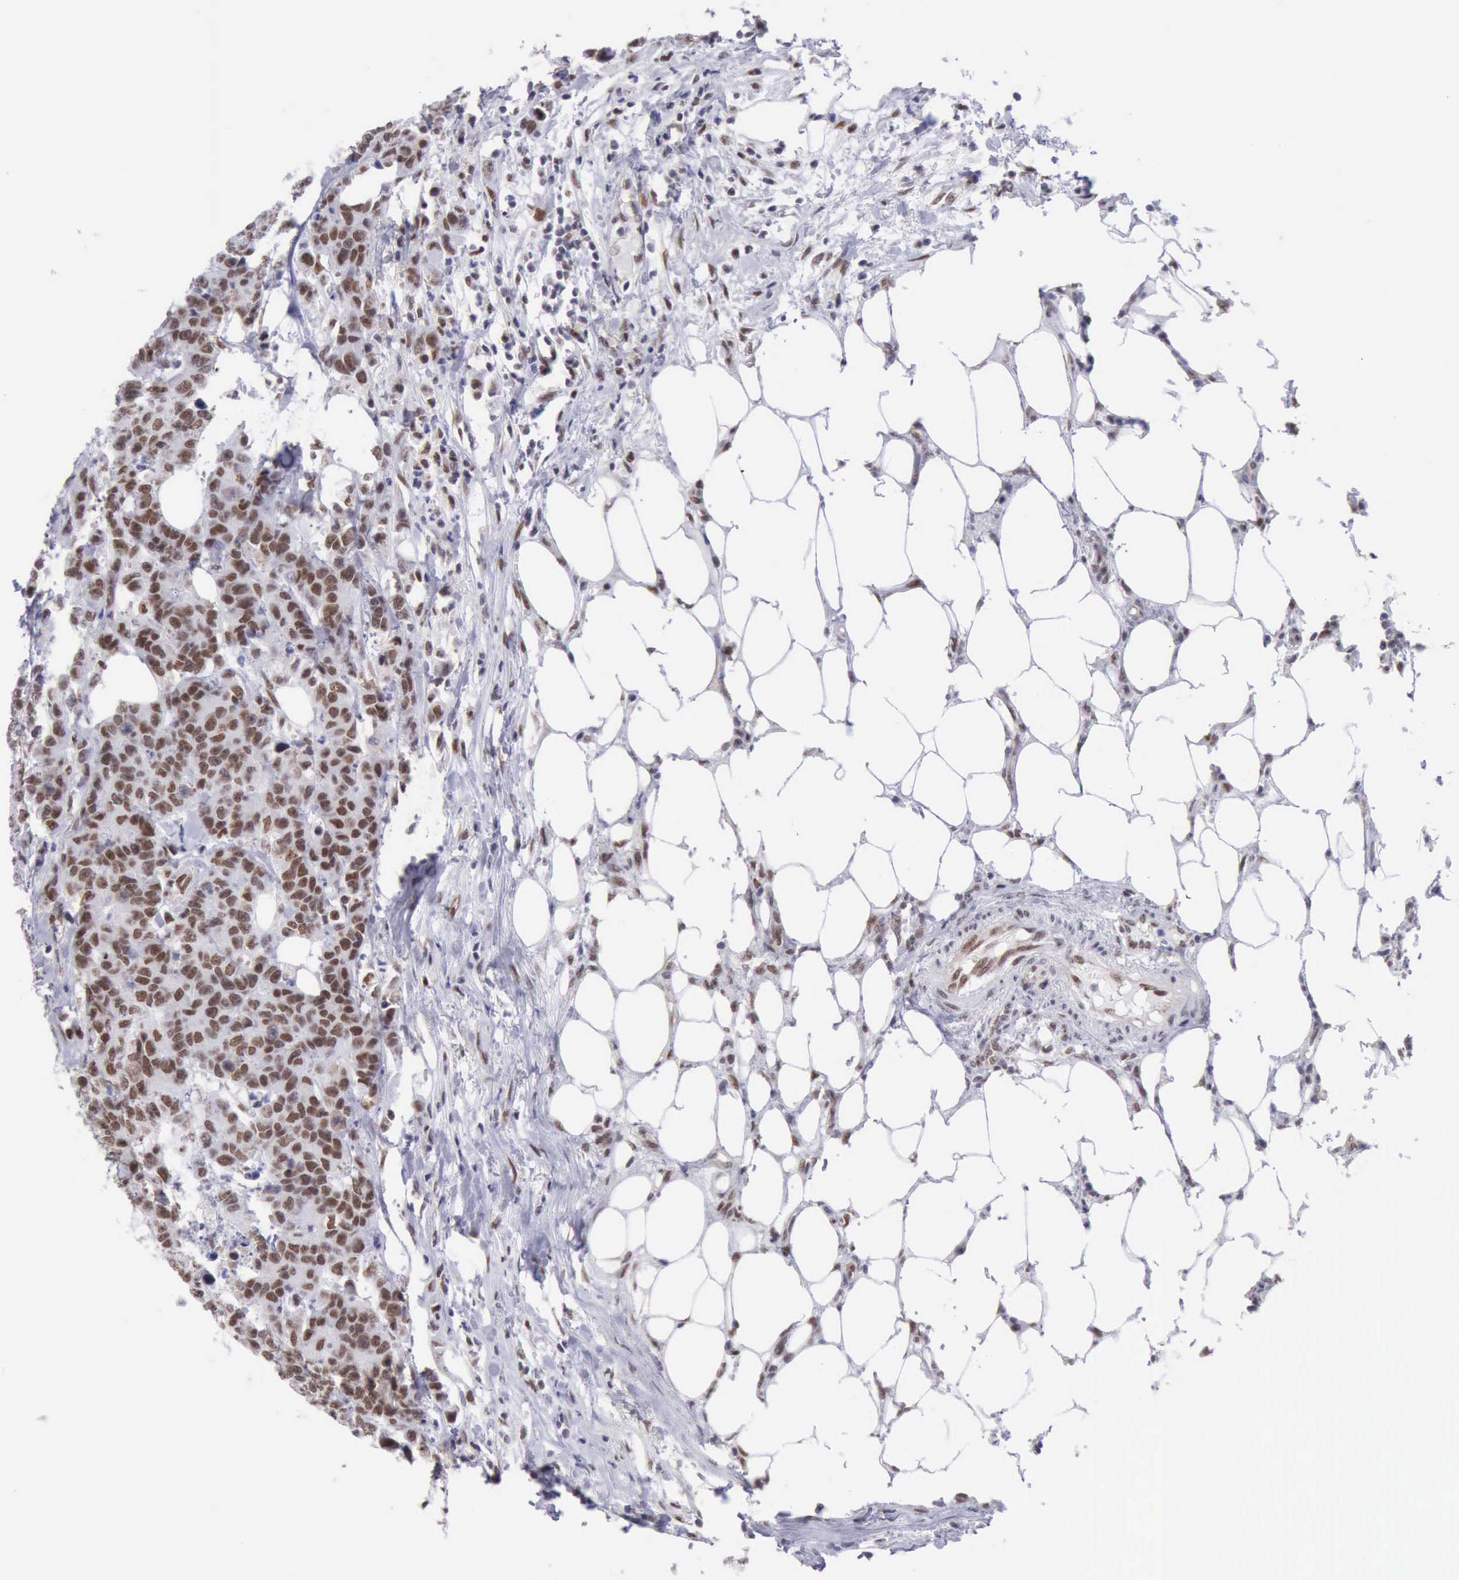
{"staining": {"intensity": "moderate", "quantity": ">75%", "location": "nuclear"}, "tissue": "colorectal cancer", "cell_type": "Tumor cells", "image_type": "cancer", "snomed": [{"axis": "morphology", "description": "Adenocarcinoma, NOS"}, {"axis": "topography", "description": "Colon"}], "caption": "Immunohistochemistry (IHC) photomicrograph of colorectal cancer (adenocarcinoma) stained for a protein (brown), which shows medium levels of moderate nuclear positivity in about >75% of tumor cells.", "gene": "ERCC4", "patient": {"sex": "female", "age": 86}}